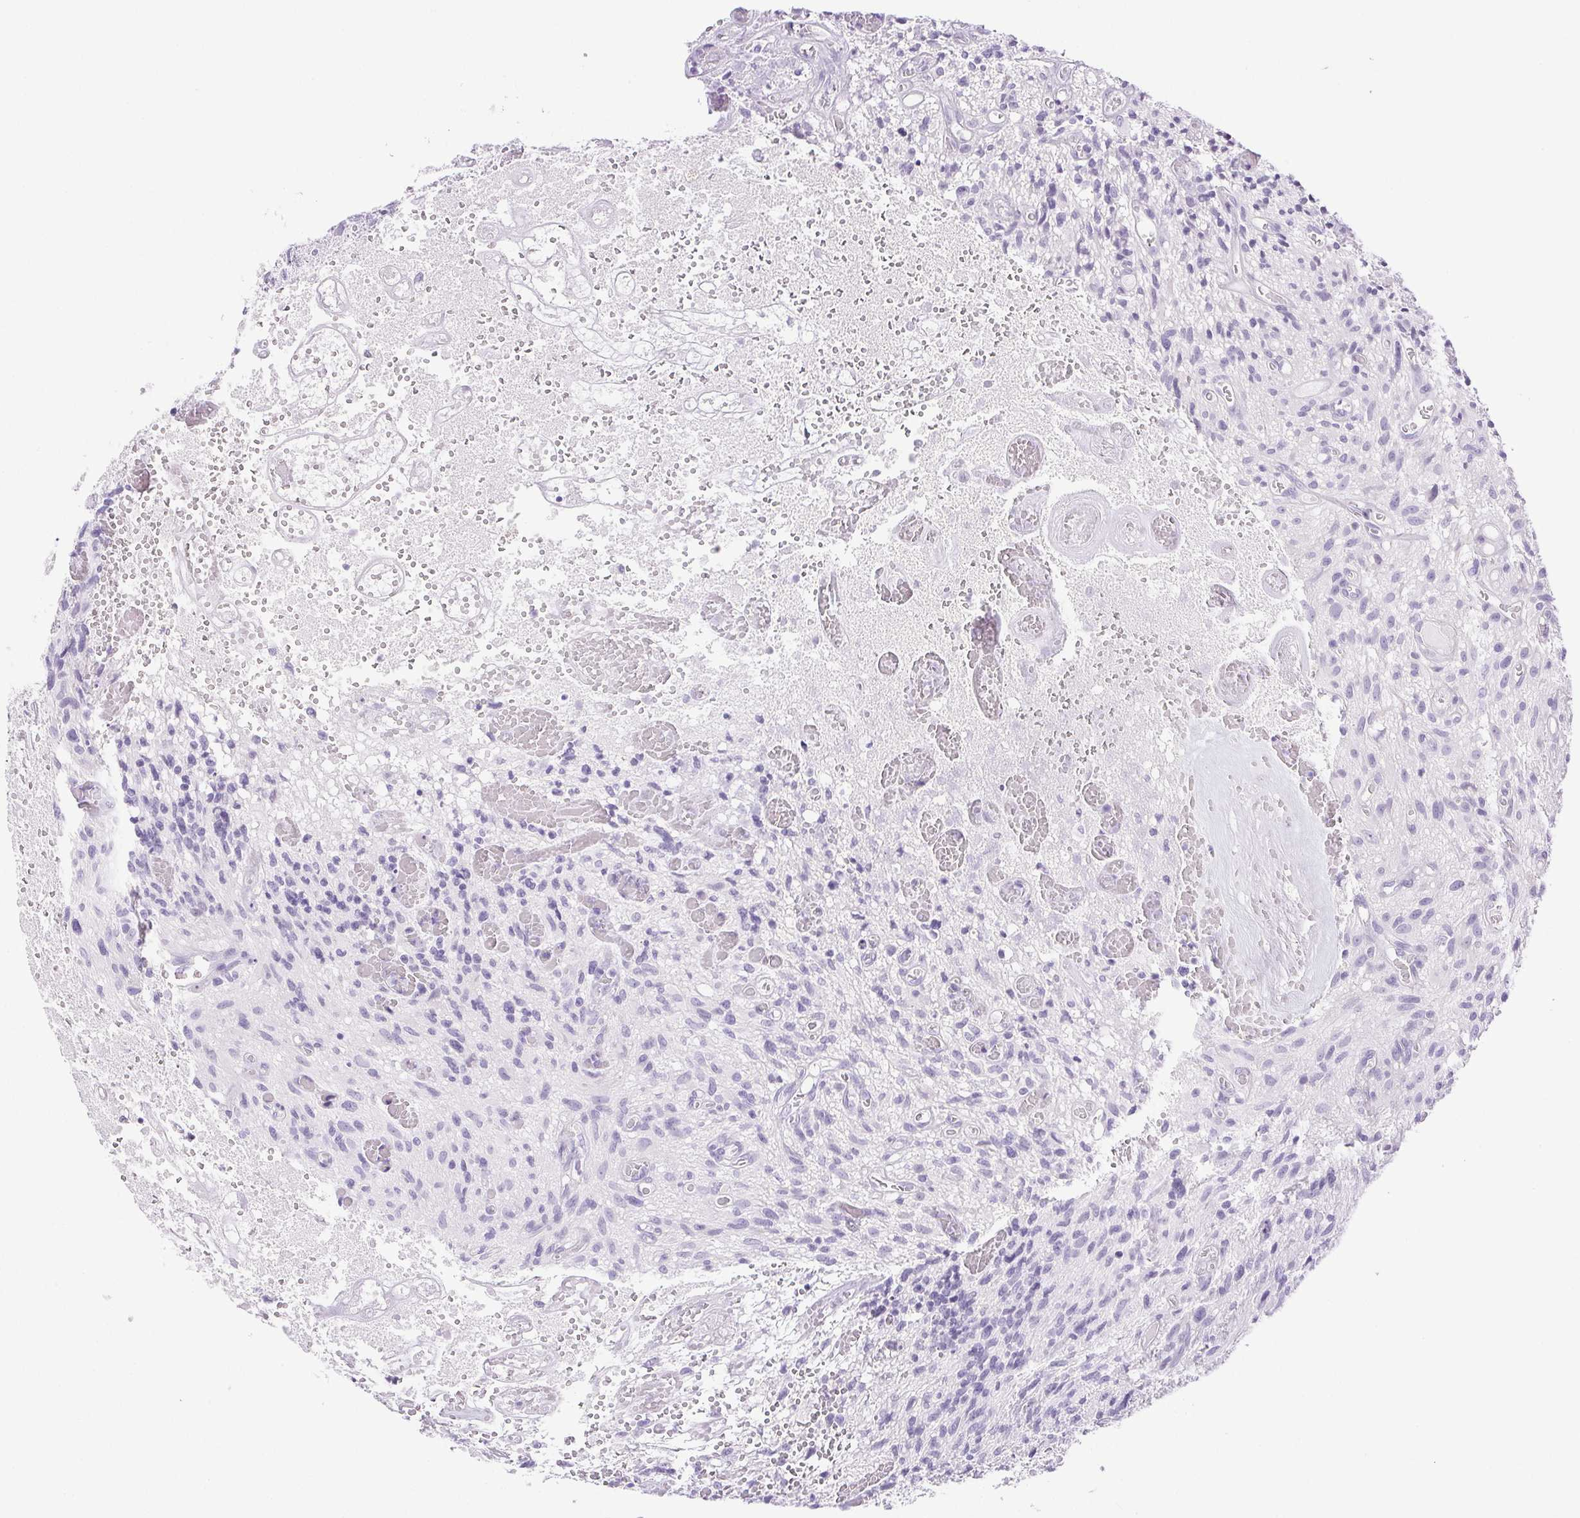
{"staining": {"intensity": "negative", "quantity": "none", "location": "none"}, "tissue": "glioma", "cell_type": "Tumor cells", "image_type": "cancer", "snomed": [{"axis": "morphology", "description": "Glioma, malignant, High grade"}, {"axis": "topography", "description": "Brain"}], "caption": "Immunohistochemistry photomicrograph of neoplastic tissue: human glioma stained with DAB exhibits no significant protein expression in tumor cells.", "gene": "PAPPA2", "patient": {"sex": "male", "age": 75}}